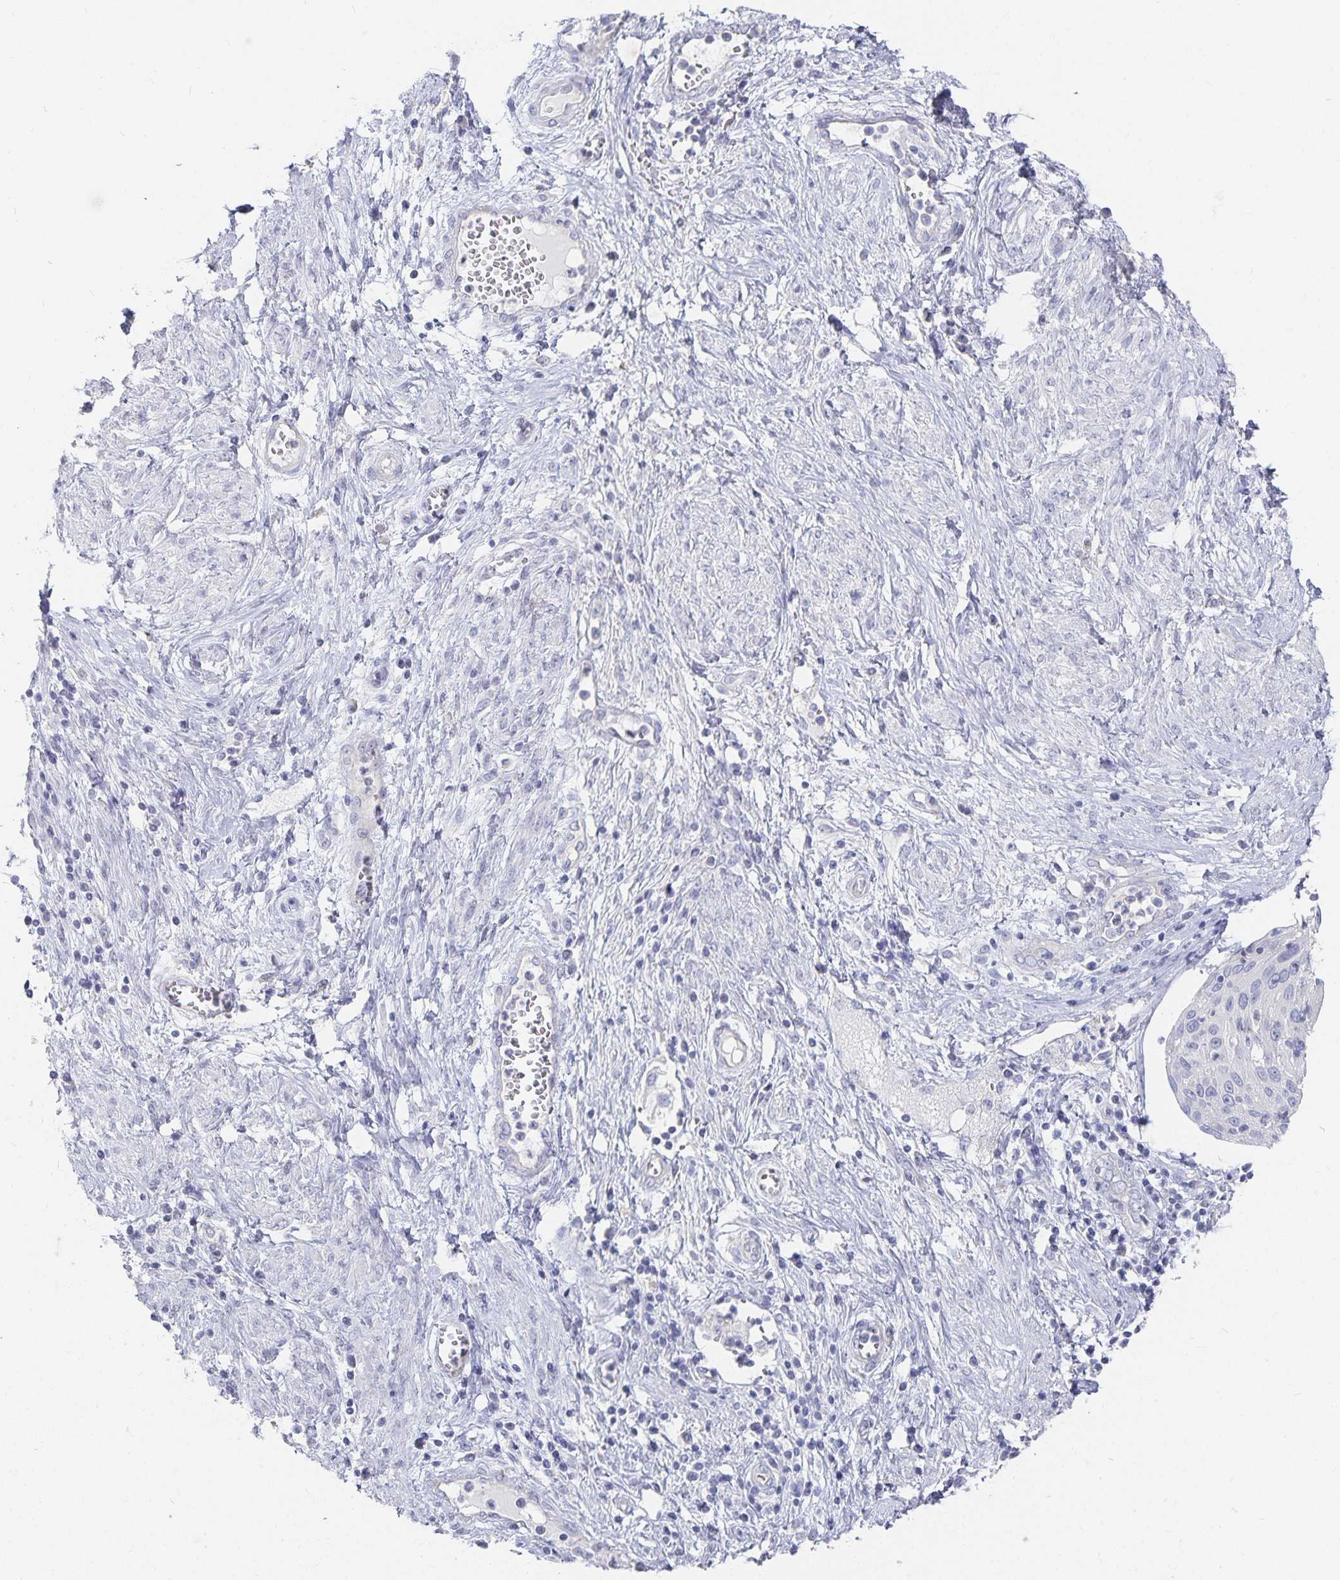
{"staining": {"intensity": "negative", "quantity": "none", "location": "none"}, "tissue": "cervical cancer", "cell_type": "Tumor cells", "image_type": "cancer", "snomed": [{"axis": "morphology", "description": "Squamous cell carcinoma, NOS"}, {"axis": "topography", "description": "Cervix"}], "caption": "High magnification brightfield microscopy of cervical cancer stained with DAB (3,3'-diaminobenzidine) (brown) and counterstained with hematoxylin (blue): tumor cells show no significant expression.", "gene": "DNAH9", "patient": {"sex": "female", "age": 36}}